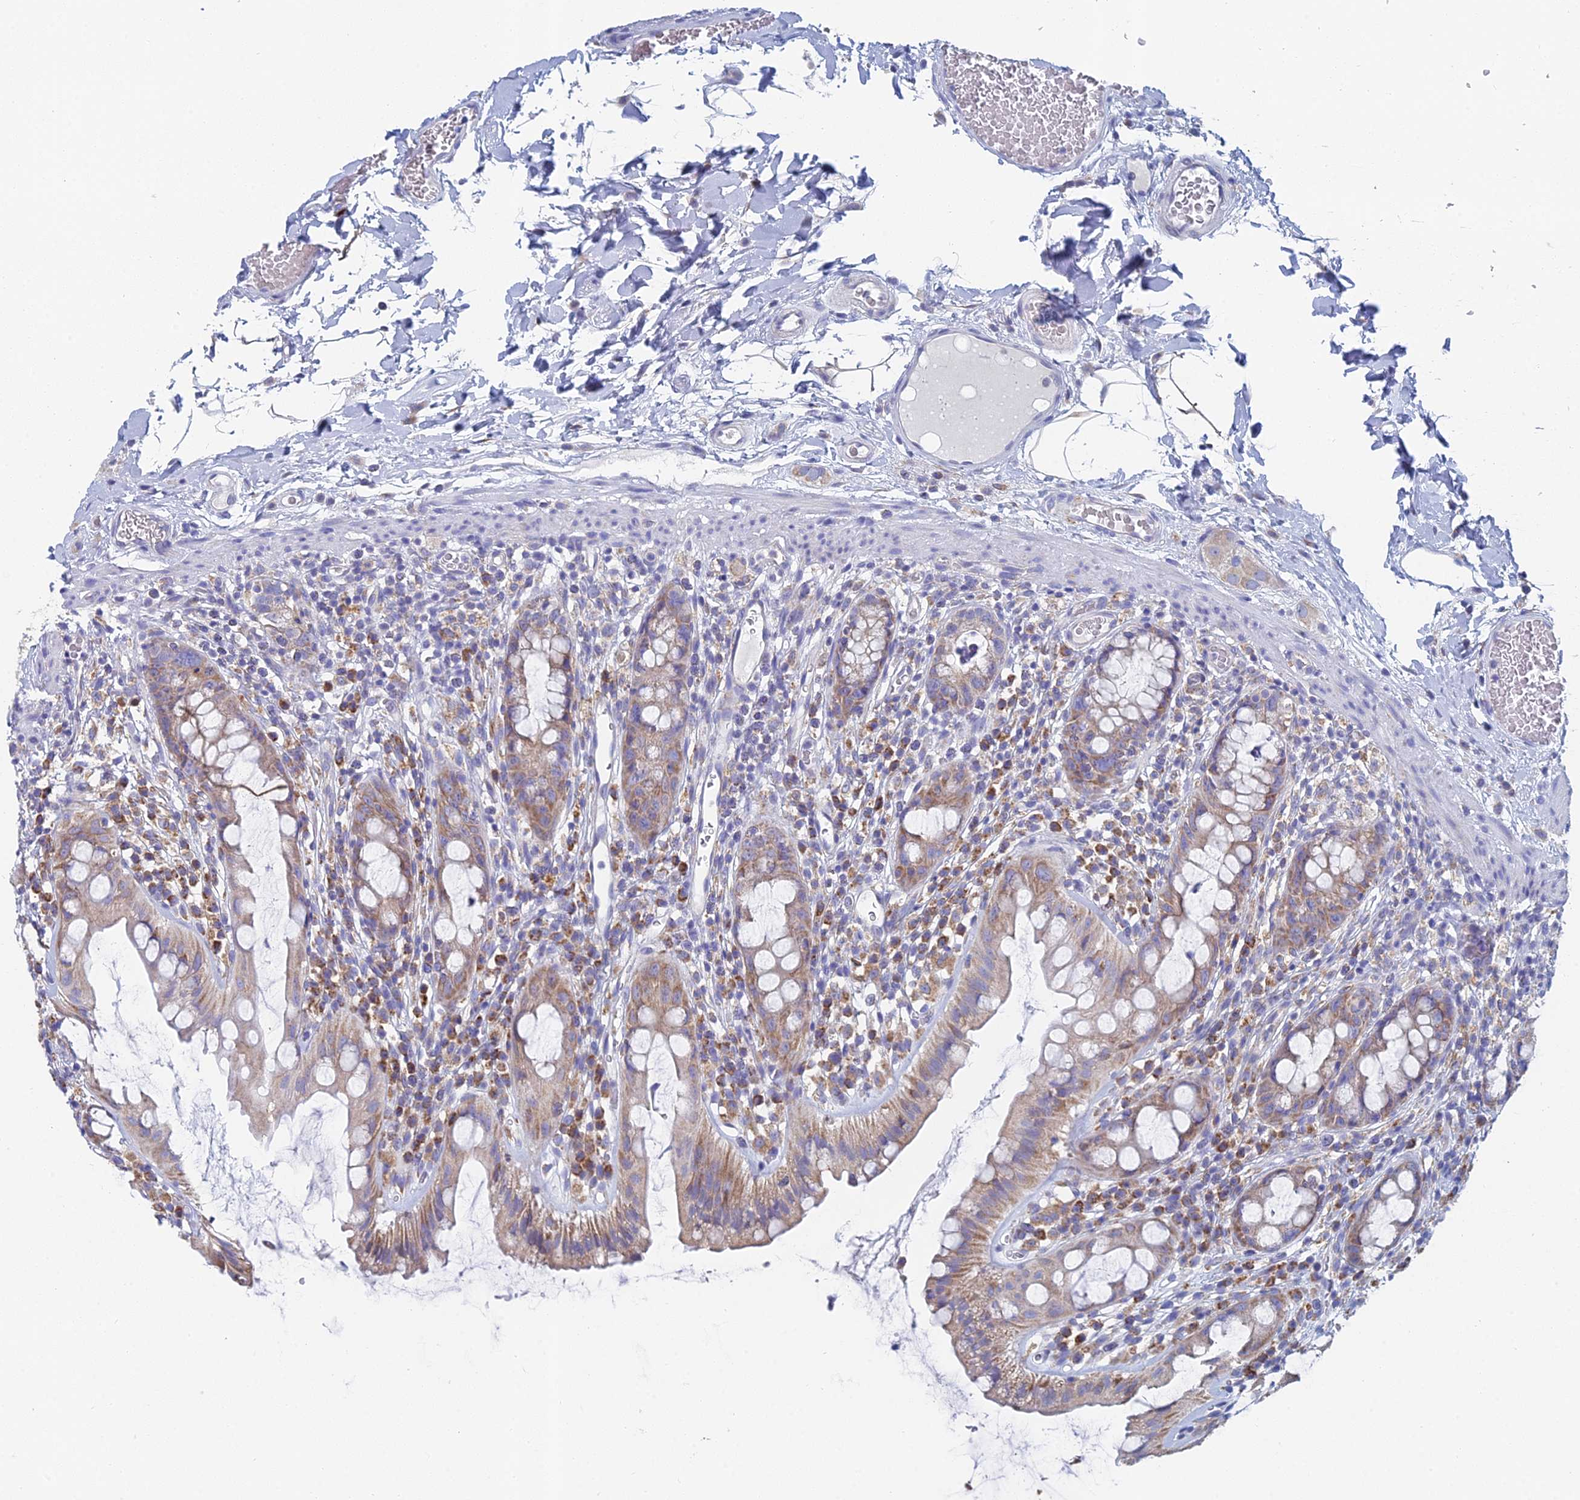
{"staining": {"intensity": "moderate", "quantity": ">75%", "location": "cytoplasmic/membranous"}, "tissue": "rectum", "cell_type": "Glandular cells", "image_type": "normal", "snomed": [{"axis": "morphology", "description": "Normal tissue, NOS"}, {"axis": "topography", "description": "Rectum"}], "caption": "Protein staining of normal rectum exhibits moderate cytoplasmic/membranous positivity in approximately >75% of glandular cells.", "gene": "CRACR2B", "patient": {"sex": "female", "age": 57}}